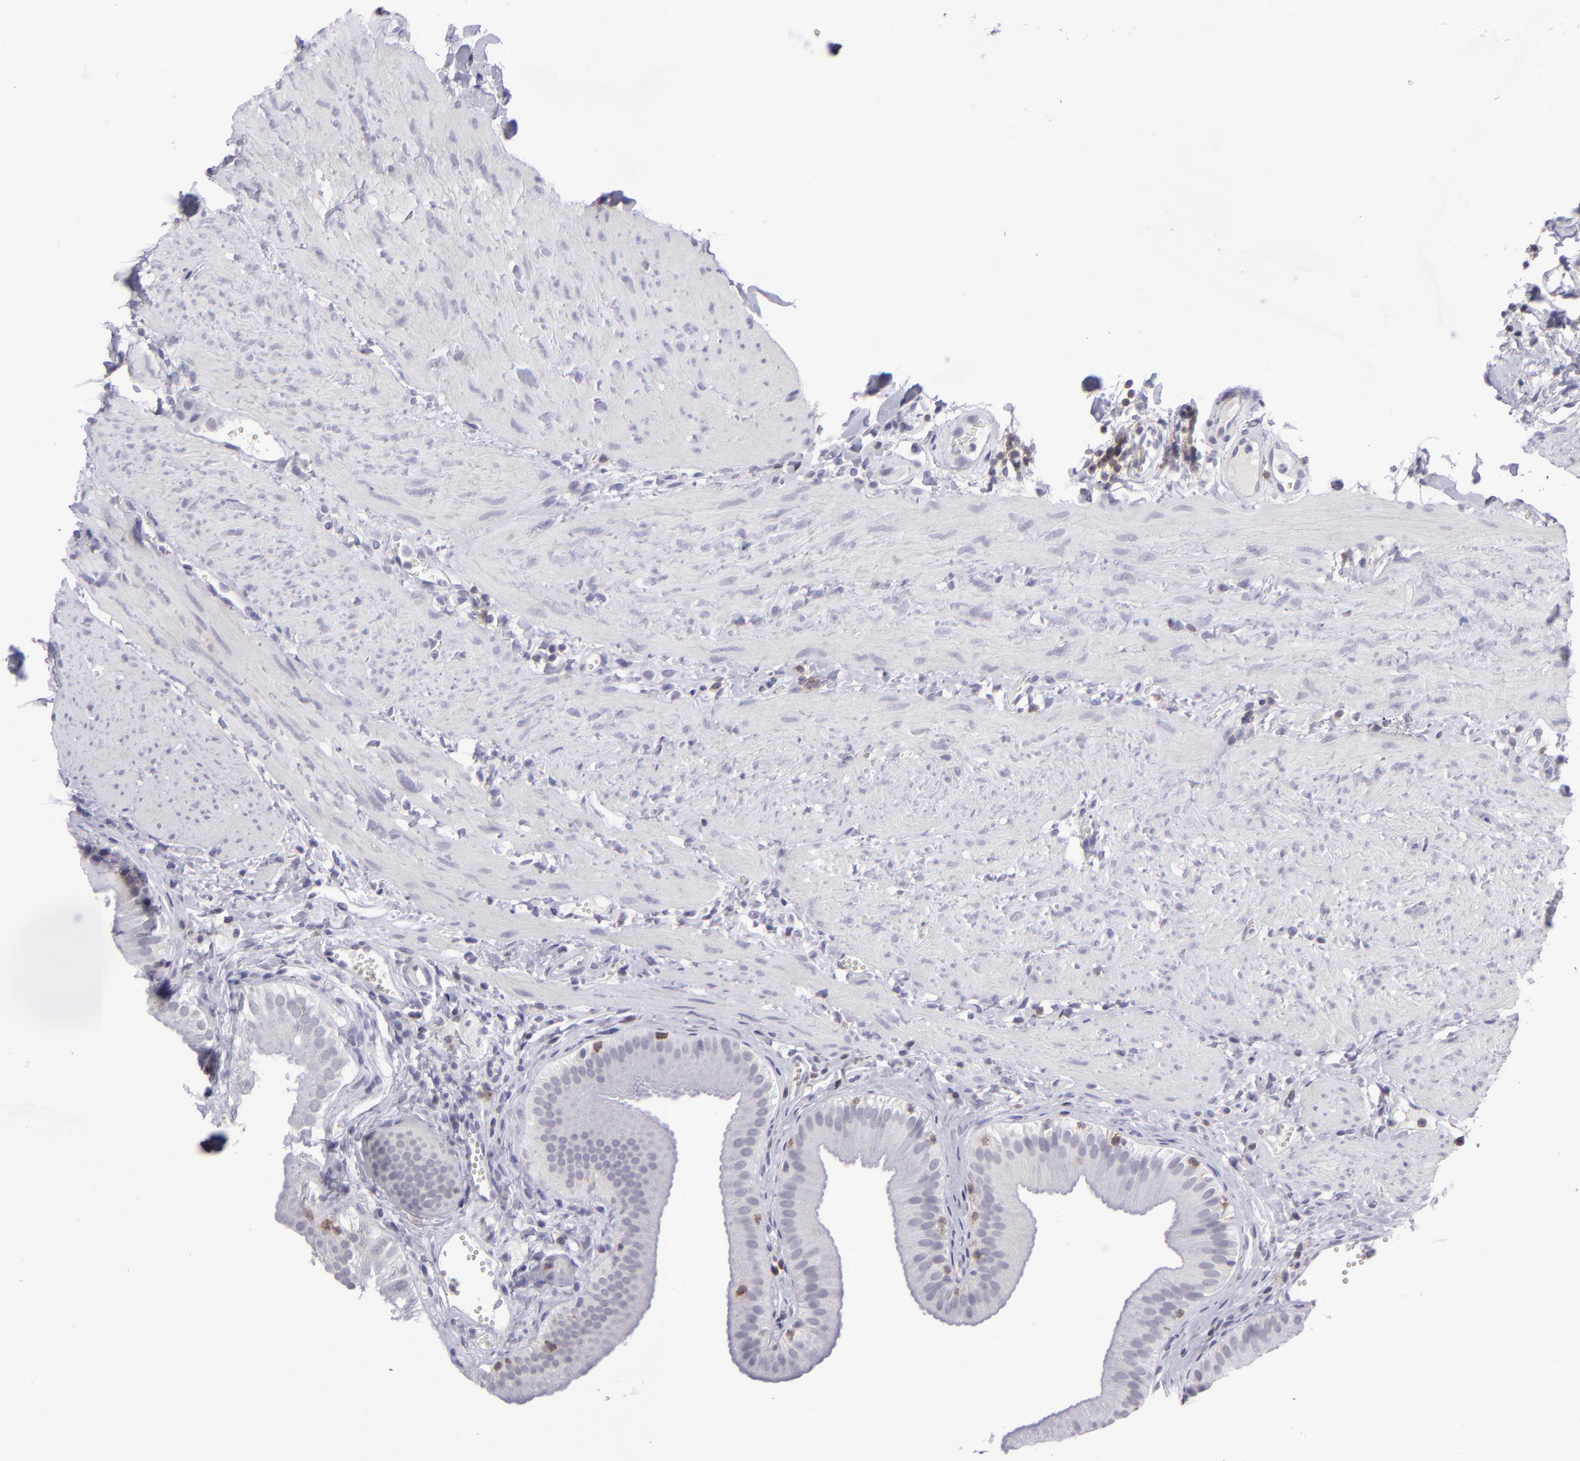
{"staining": {"intensity": "negative", "quantity": "none", "location": "none"}, "tissue": "gallbladder", "cell_type": "Glandular cells", "image_type": "normal", "snomed": [{"axis": "morphology", "description": "Normal tissue, NOS"}, {"axis": "topography", "description": "Gallbladder"}], "caption": "Immunohistochemistry photomicrograph of benign human gallbladder stained for a protein (brown), which shows no positivity in glandular cells.", "gene": "CD48", "patient": {"sex": "female", "age": 24}}